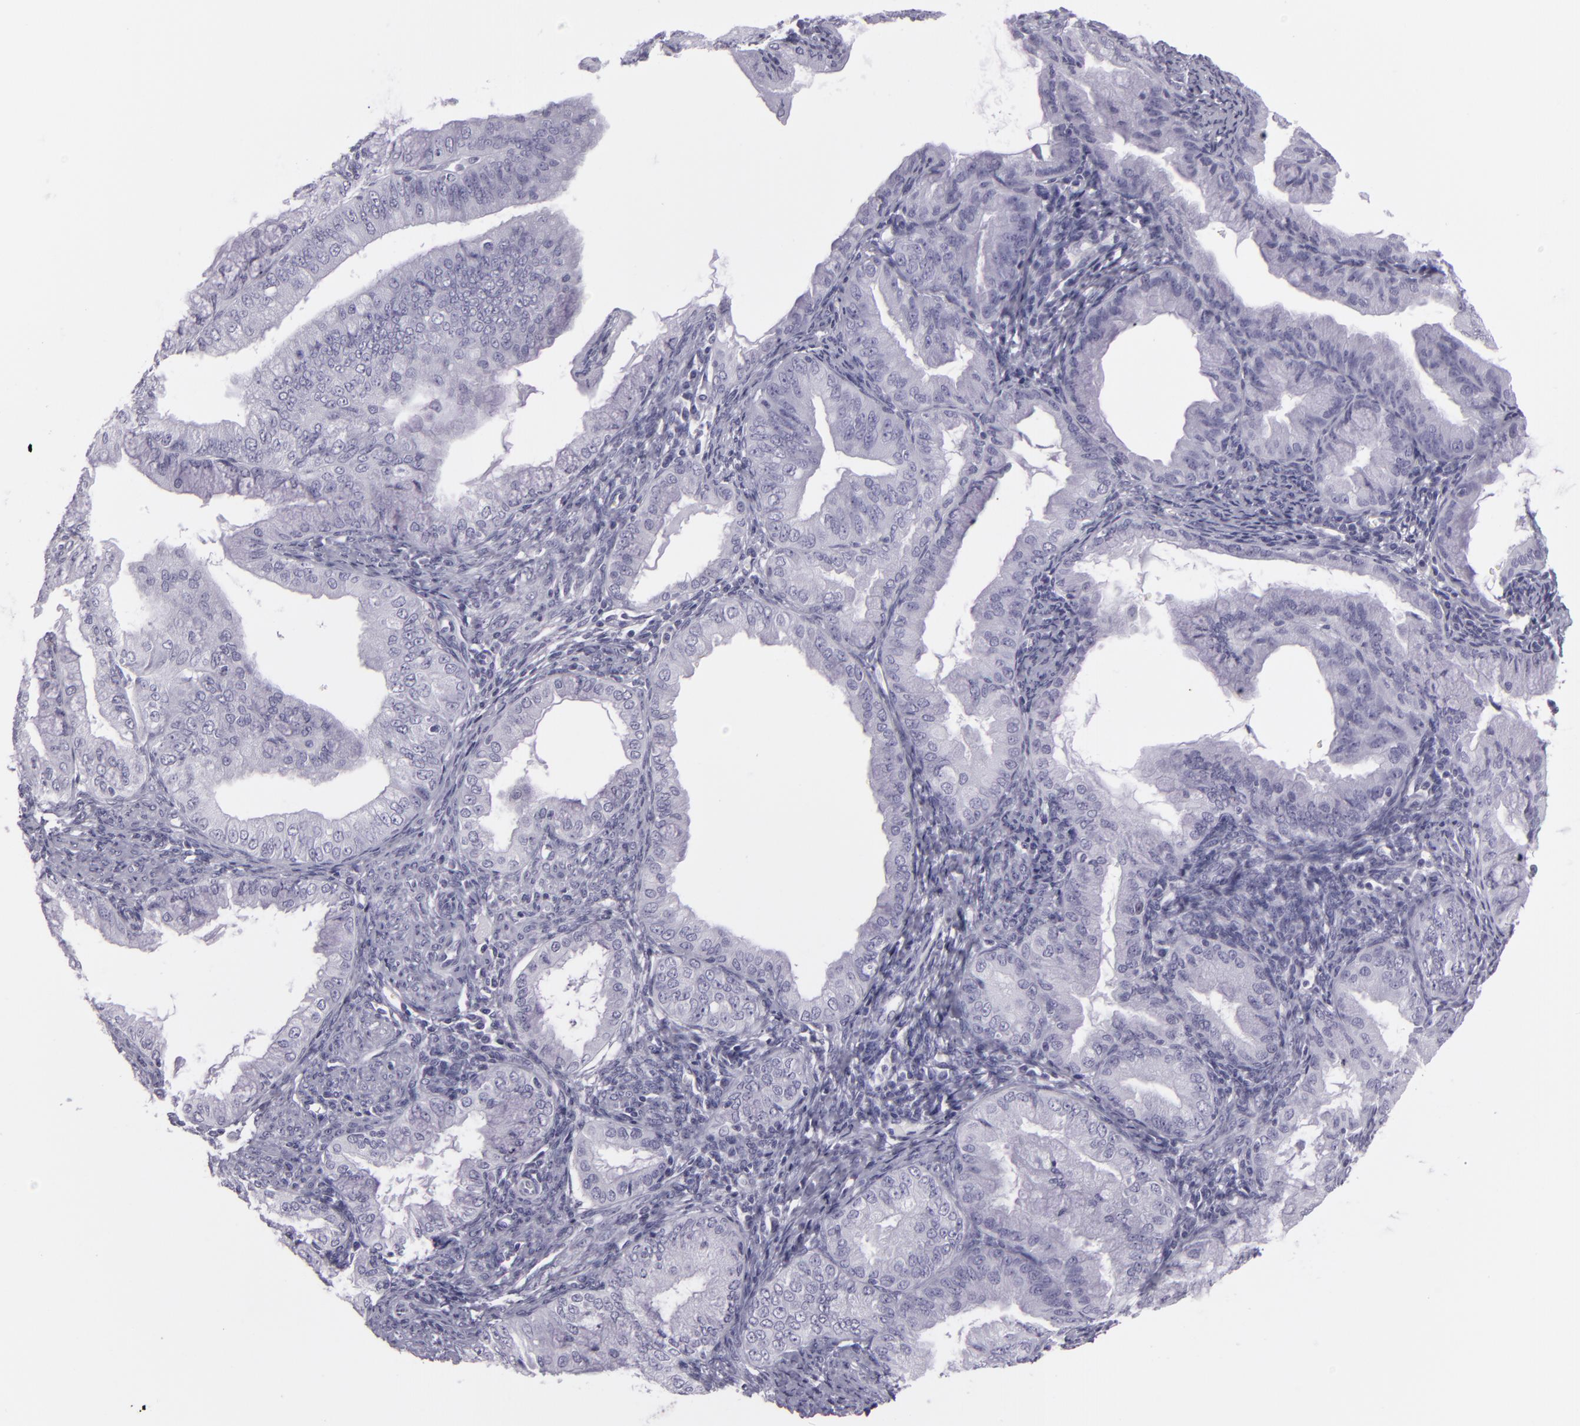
{"staining": {"intensity": "negative", "quantity": "none", "location": "none"}, "tissue": "endometrial cancer", "cell_type": "Tumor cells", "image_type": "cancer", "snomed": [{"axis": "morphology", "description": "Adenocarcinoma, NOS"}, {"axis": "topography", "description": "Endometrium"}], "caption": "Immunohistochemical staining of human endometrial adenocarcinoma displays no significant staining in tumor cells.", "gene": "MCM3", "patient": {"sex": "female", "age": 76}}